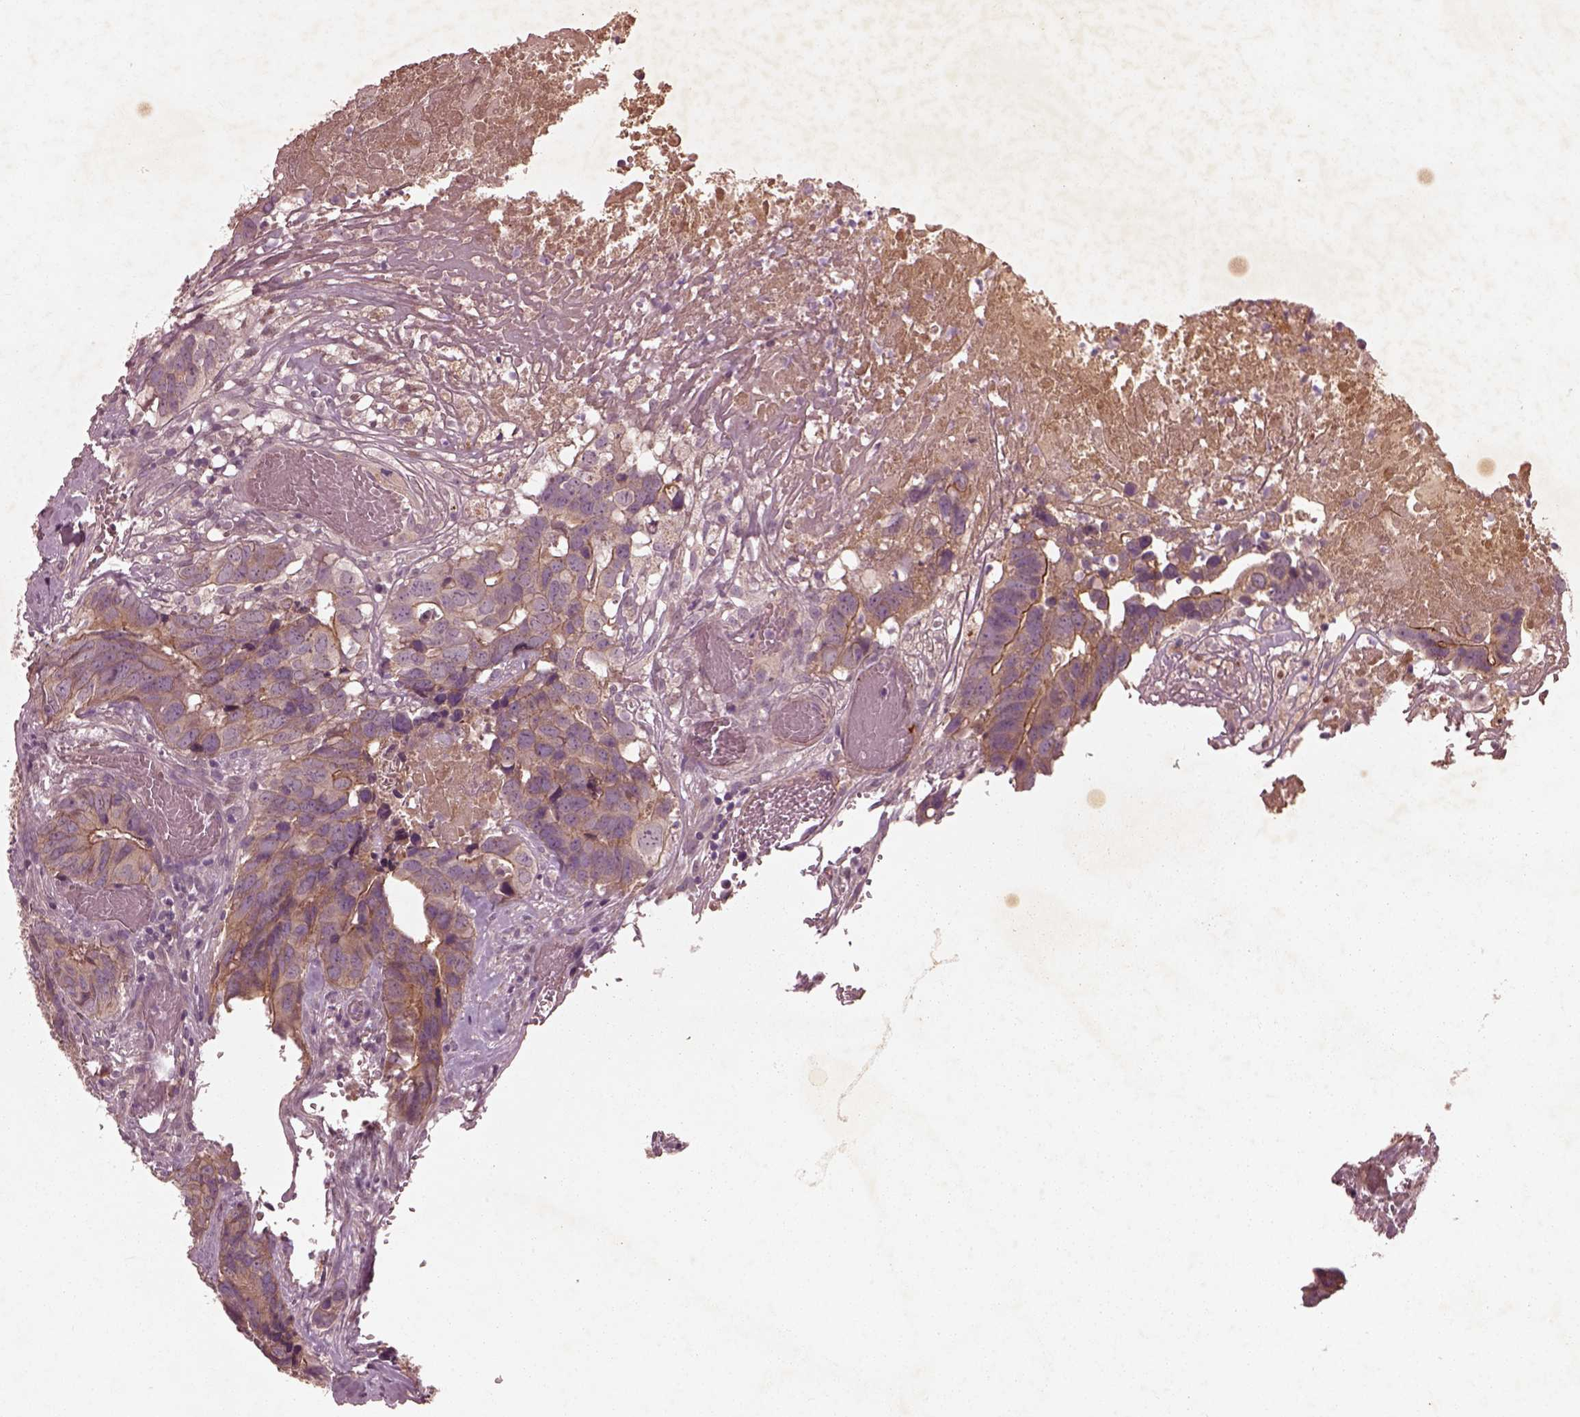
{"staining": {"intensity": "moderate", "quantity": ">75%", "location": "cytoplasmic/membranous"}, "tissue": "colorectal cancer", "cell_type": "Tumor cells", "image_type": "cancer", "snomed": [{"axis": "morphology", "description": "Adenocarcinoma, NOS"}, {"axis": "topography", "description": "Colon"}], "caption": "Immunohistochemical staining of colorectal cancer (adenocarcinoma) displays medium levels of moderate cytoplasmic/membranous protein staining in about >75% of tumor cells. Nuclei are stained in blue.", "gene": "FAM234A", "patient": {"sex": "female", "age": 82}}